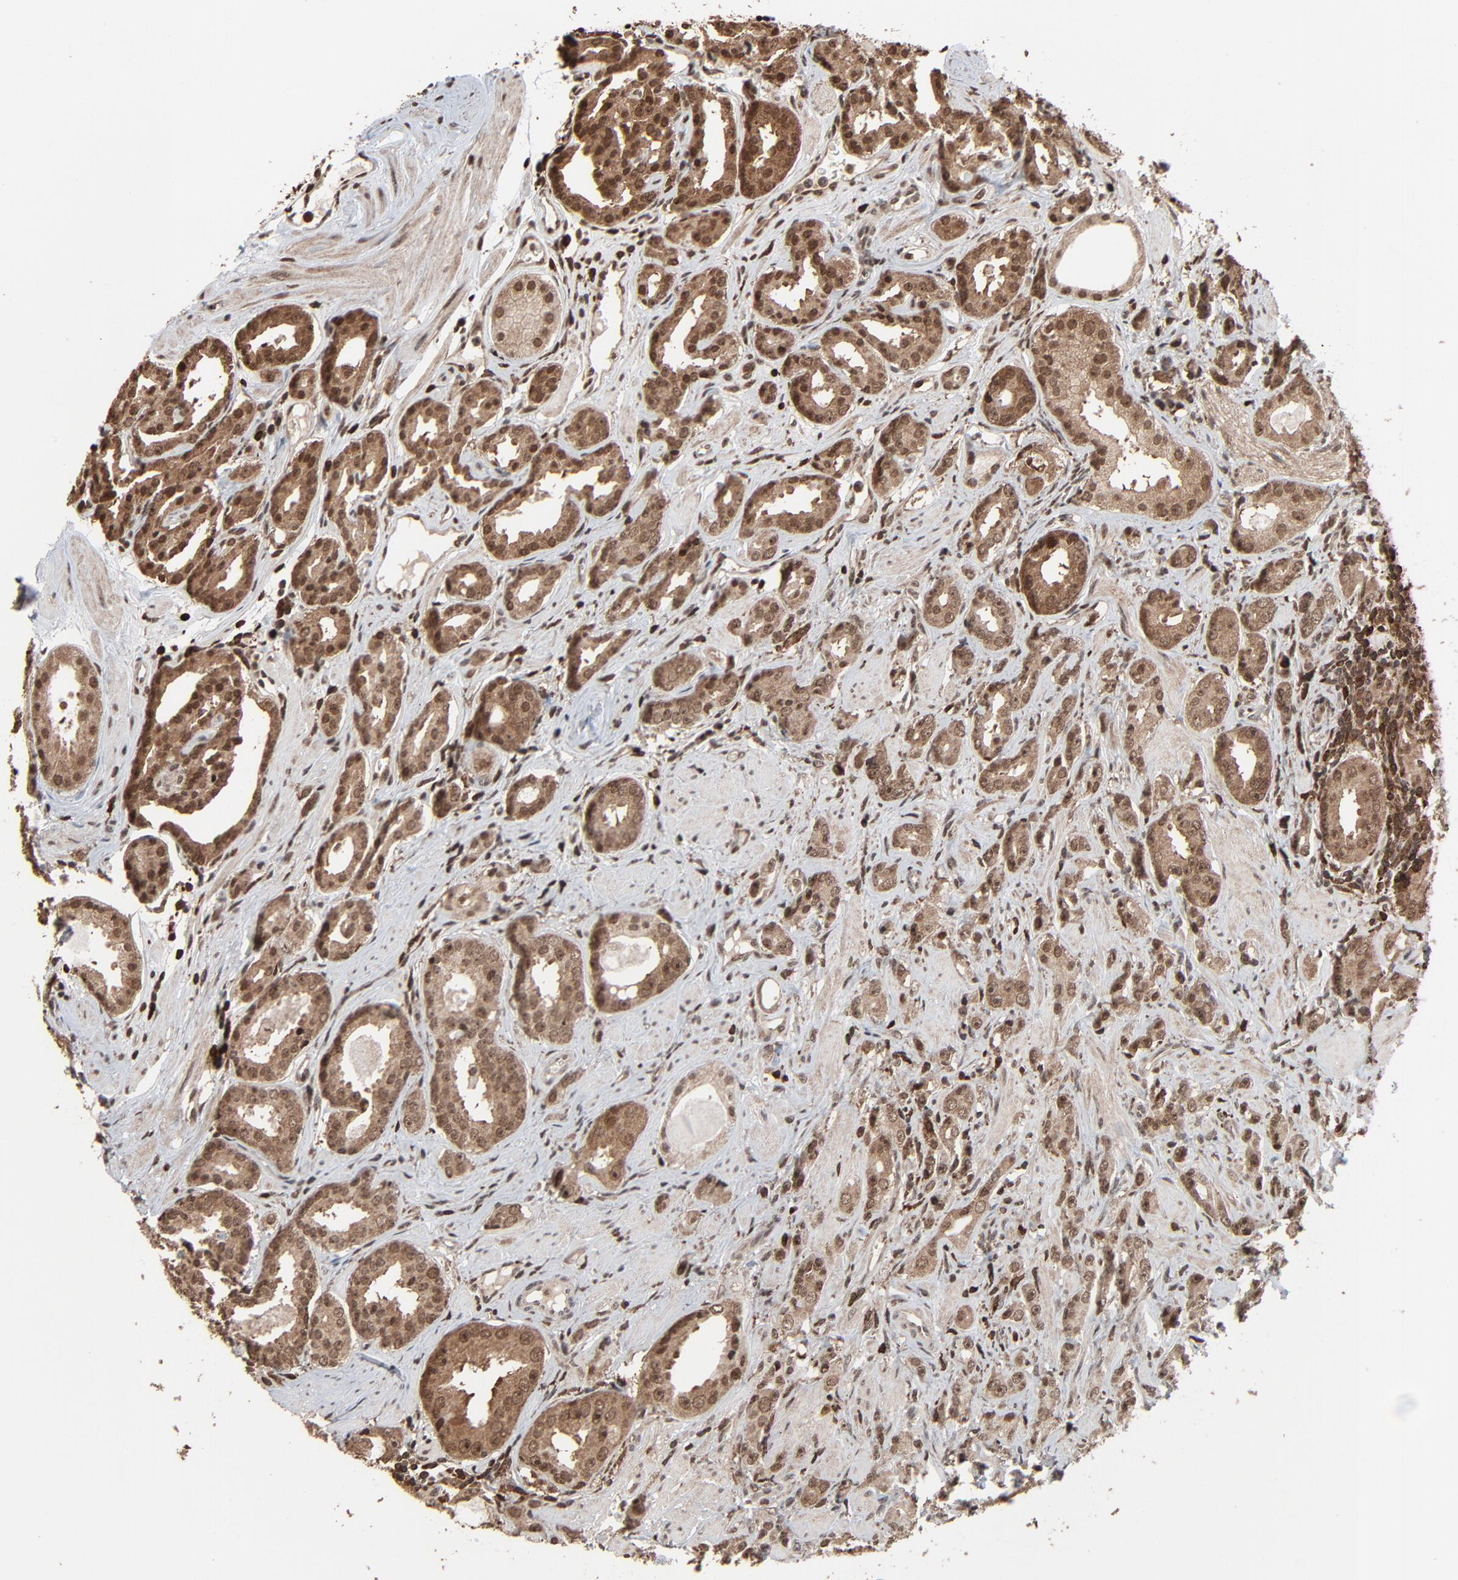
{"staining": {"intensity": "moderate", "quantity": ">75%", "location": "cytoplasmic/membranous,nuclear"}, "tissue": "prostate cancer", "cell_type": "Tumor cells", "image_type": "cancer", "snomed": [{"axis": "morphology", "description": "Adenocarcinoma, Medium grade"}, {"axis": "topography", "description": "Prostate"}], "caption": "Tumor cells exhibit moderate cytoplasmic/membranous and nuclear staining in about >75% of cells in prostate cancer (adenocarcinoma (medium-grade)). The staining is performed using DAB (3,3'-diaminobenzidine) brown chromogen to label protein expression. The nuclei are counter-stained blue using hematoxylin.", "gene": "RPS6KA3", "patient": {"sex": "male", "age": 53}}